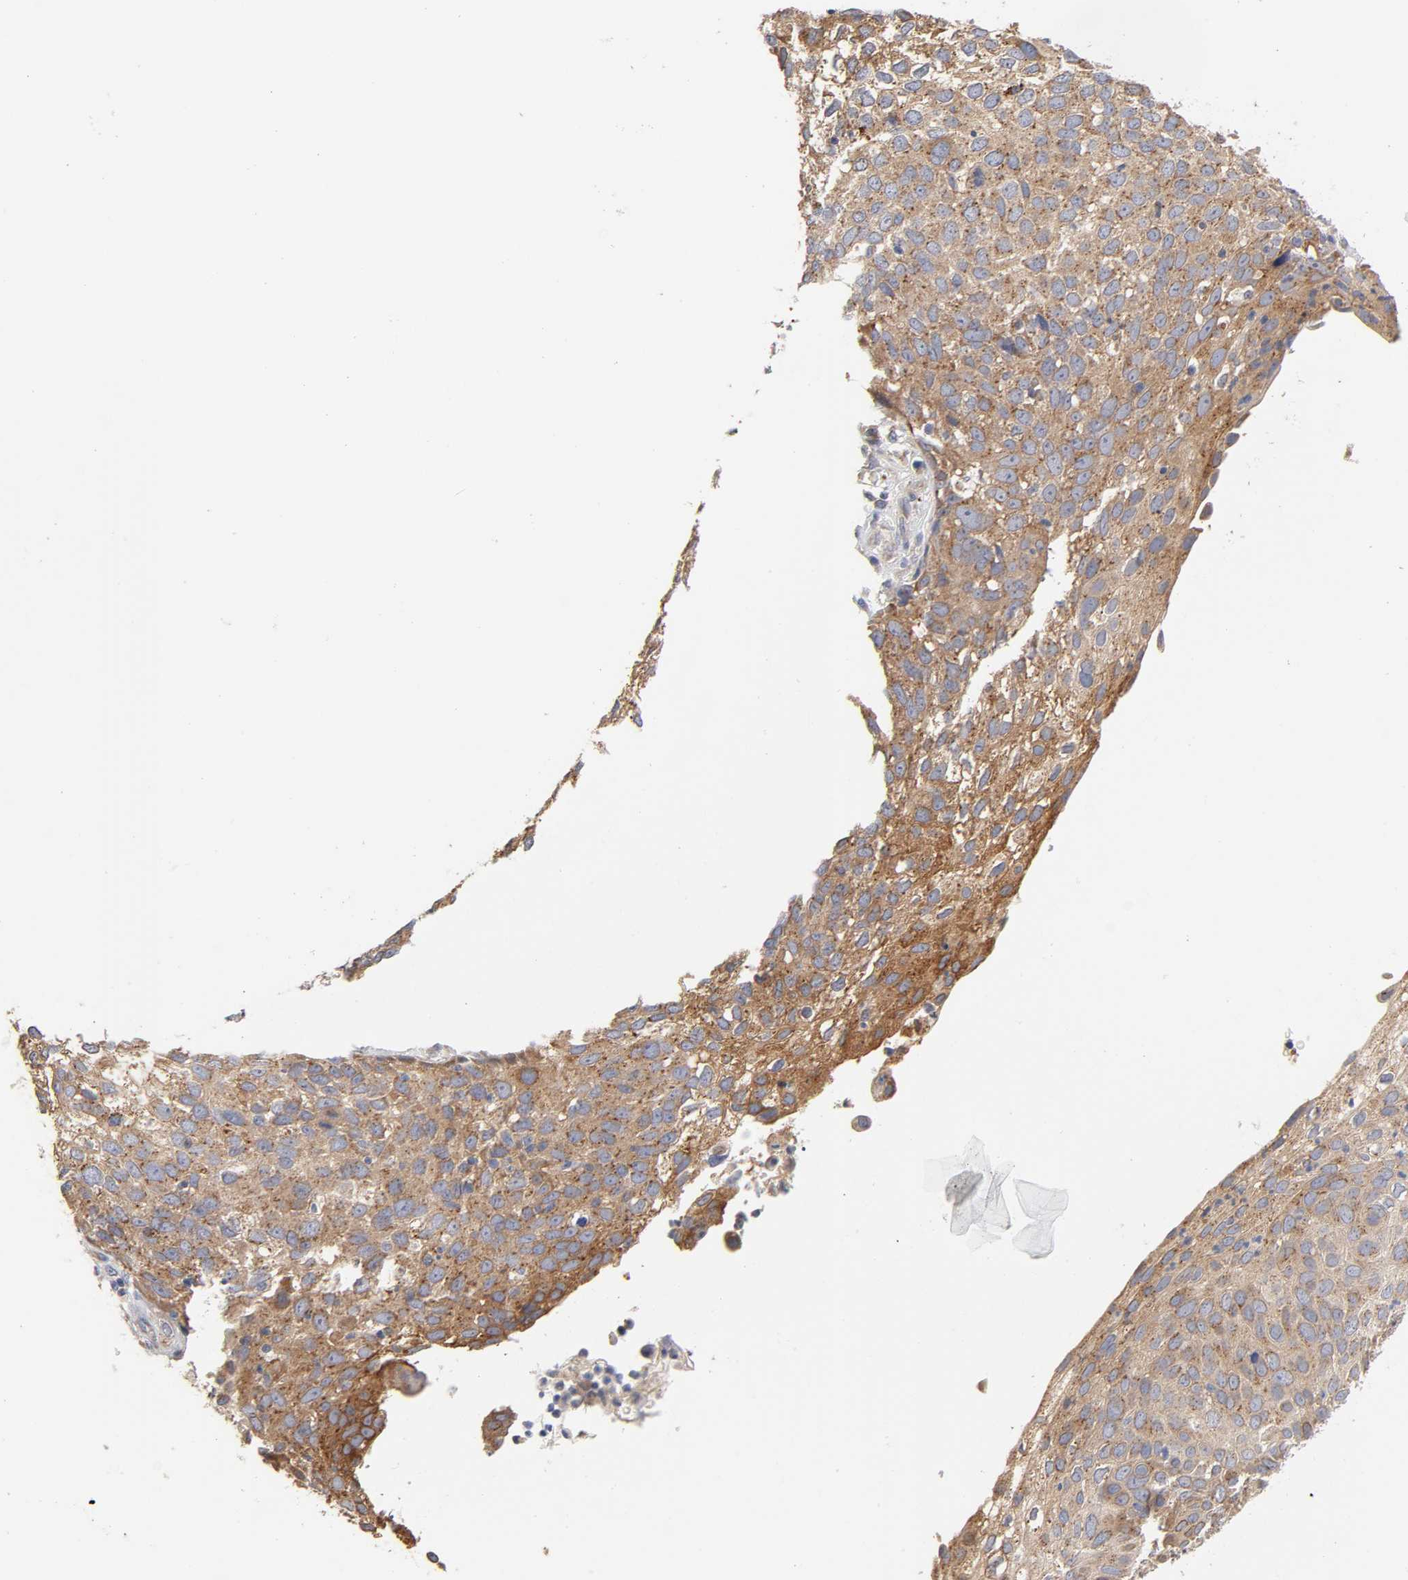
{"staining": {"intensity": "moderate", "quantity": ">75%", "location": "cytoplasmic/membranous"}, "tissue": "skin cancer", "cell_type": "Tumor cells", "image_type": "cancer", "snomed": [{"axis": "morphology", "description": "Squamous cell carcinoma, NOS"}, {"axis": "topography", "description": "Skin"}], "caption": "A high-resolution image shows immunohistochemistry (IHC) staining of squamous cell carcinoma (skin), which exhibits moderate cytoplasmic/membranous expression in approximately >75% of tumor cells. (Brightfield microscopy of DAB IHC at high magnification).", "gene": "C17orf75", "patient": {"sex": "male", "age": 87}}